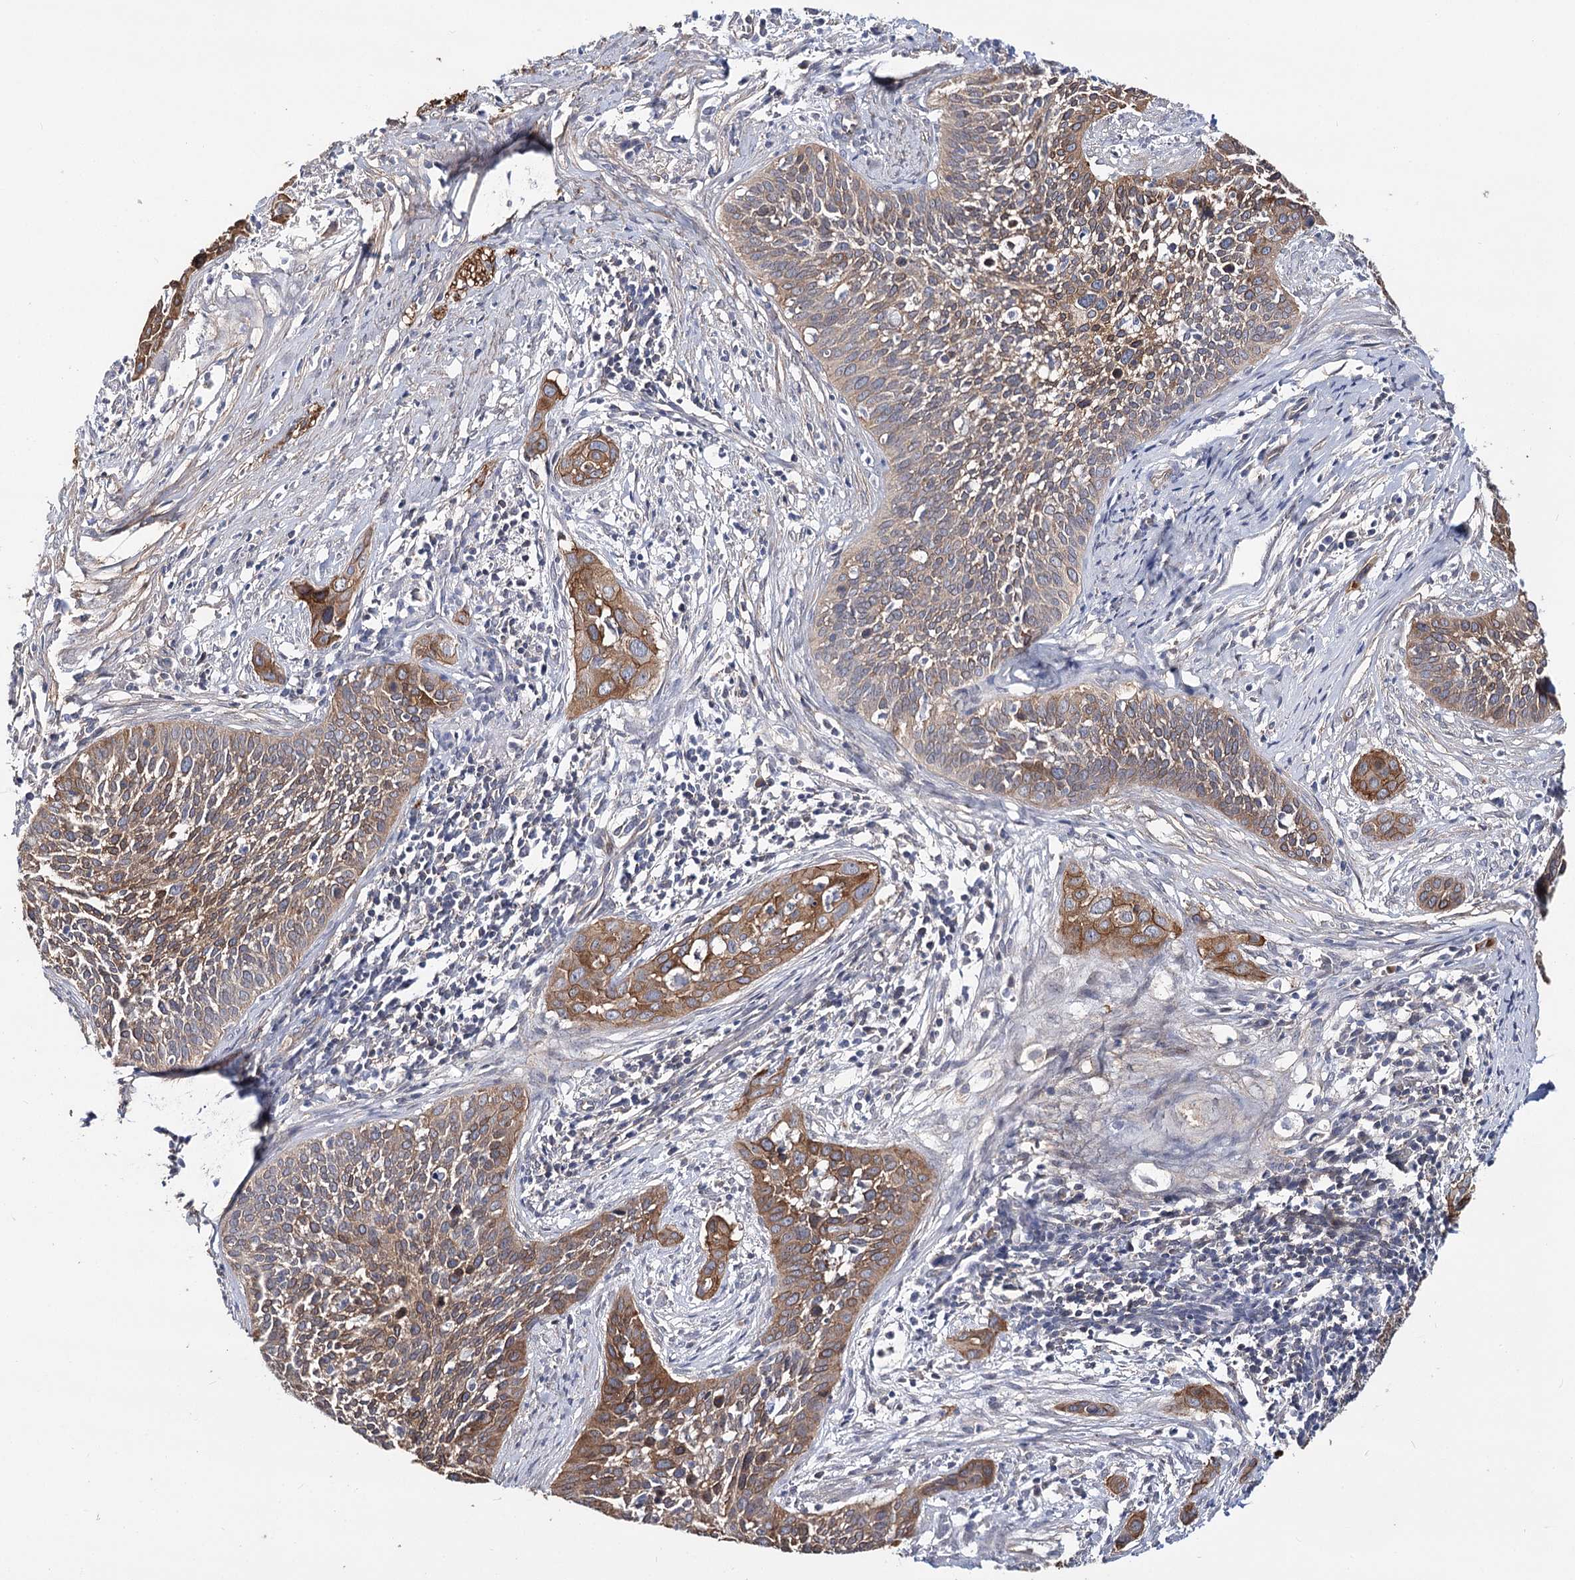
{"staining": {"intensity": "moderate", "quantity": ">75%", "location": "cytoplasmic/membranous"}, "tissue": "cervical cancer", "cell_type": "Tumor cells", "image_type": "cancer", "snomed": [{"axis": "morphology", "description": "Squamous cell carcinoma, NOS"}, {"axis": "topography", "description": "Cervix"}], "caption": "About >75% of tumor cells in cervical squamous cell carcinoma demonstrate moderate cytoplasmic/membranous protein expression as visualized by brown immunohistochemical staining.", "gene": "TMEM218", "patient": {"sex": "female", "age": 34}}